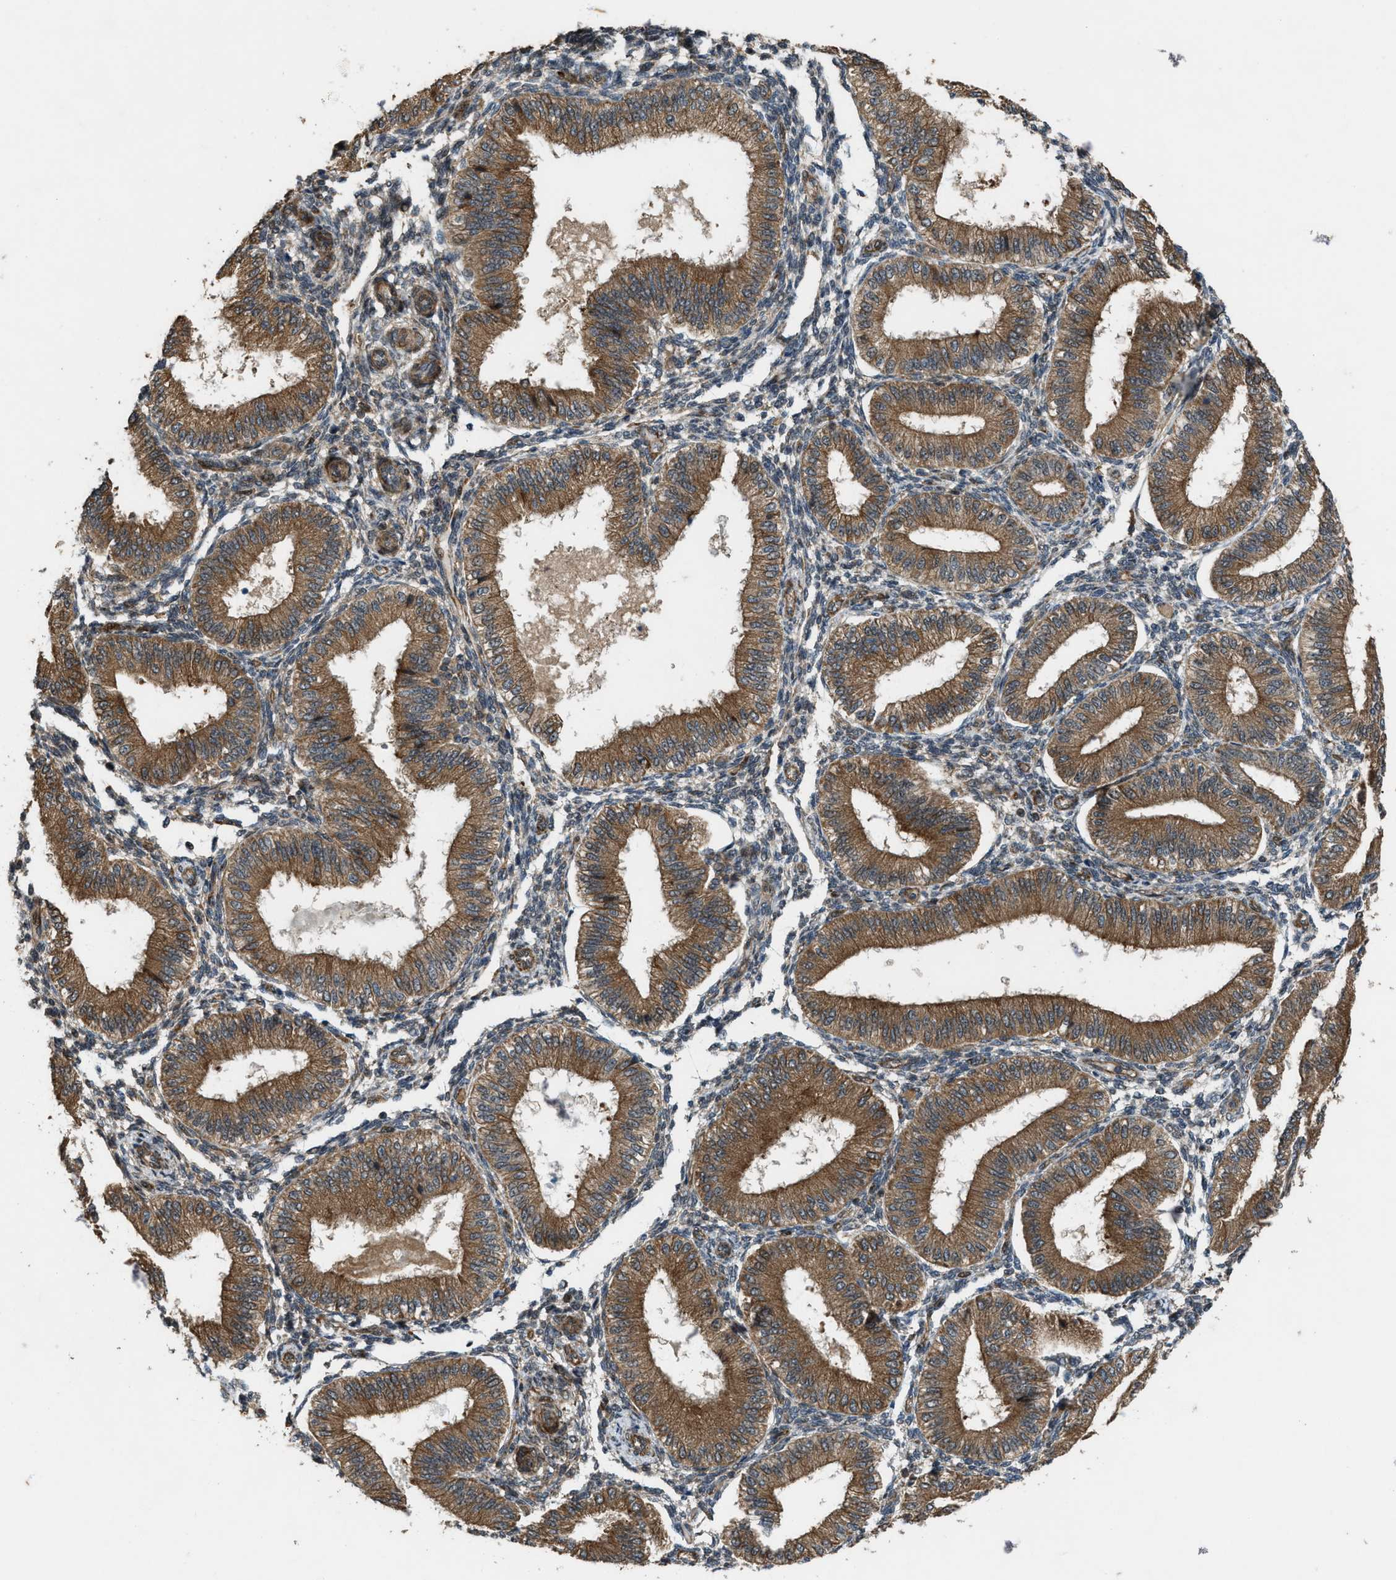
{"staining": {"intensity": "weak", "quantity": "<25%", "location": "cytoplasmic/membranous"}, "tissue": "endometrium", "cell_type": "Cells in endometrial stroma", "image_type": "normal", "snomed": [{"axis": "morphology", "description": "Normal tissue, NOS"}, {"axis": "topography", "description": "Endometrium"}], "caption": "There is no significant staining in cells in endometrial stroma of endometrium. Nuclei are stained in blue.", "gene": "LRRC72", "patient": {"sex": "female", "age": 39}}